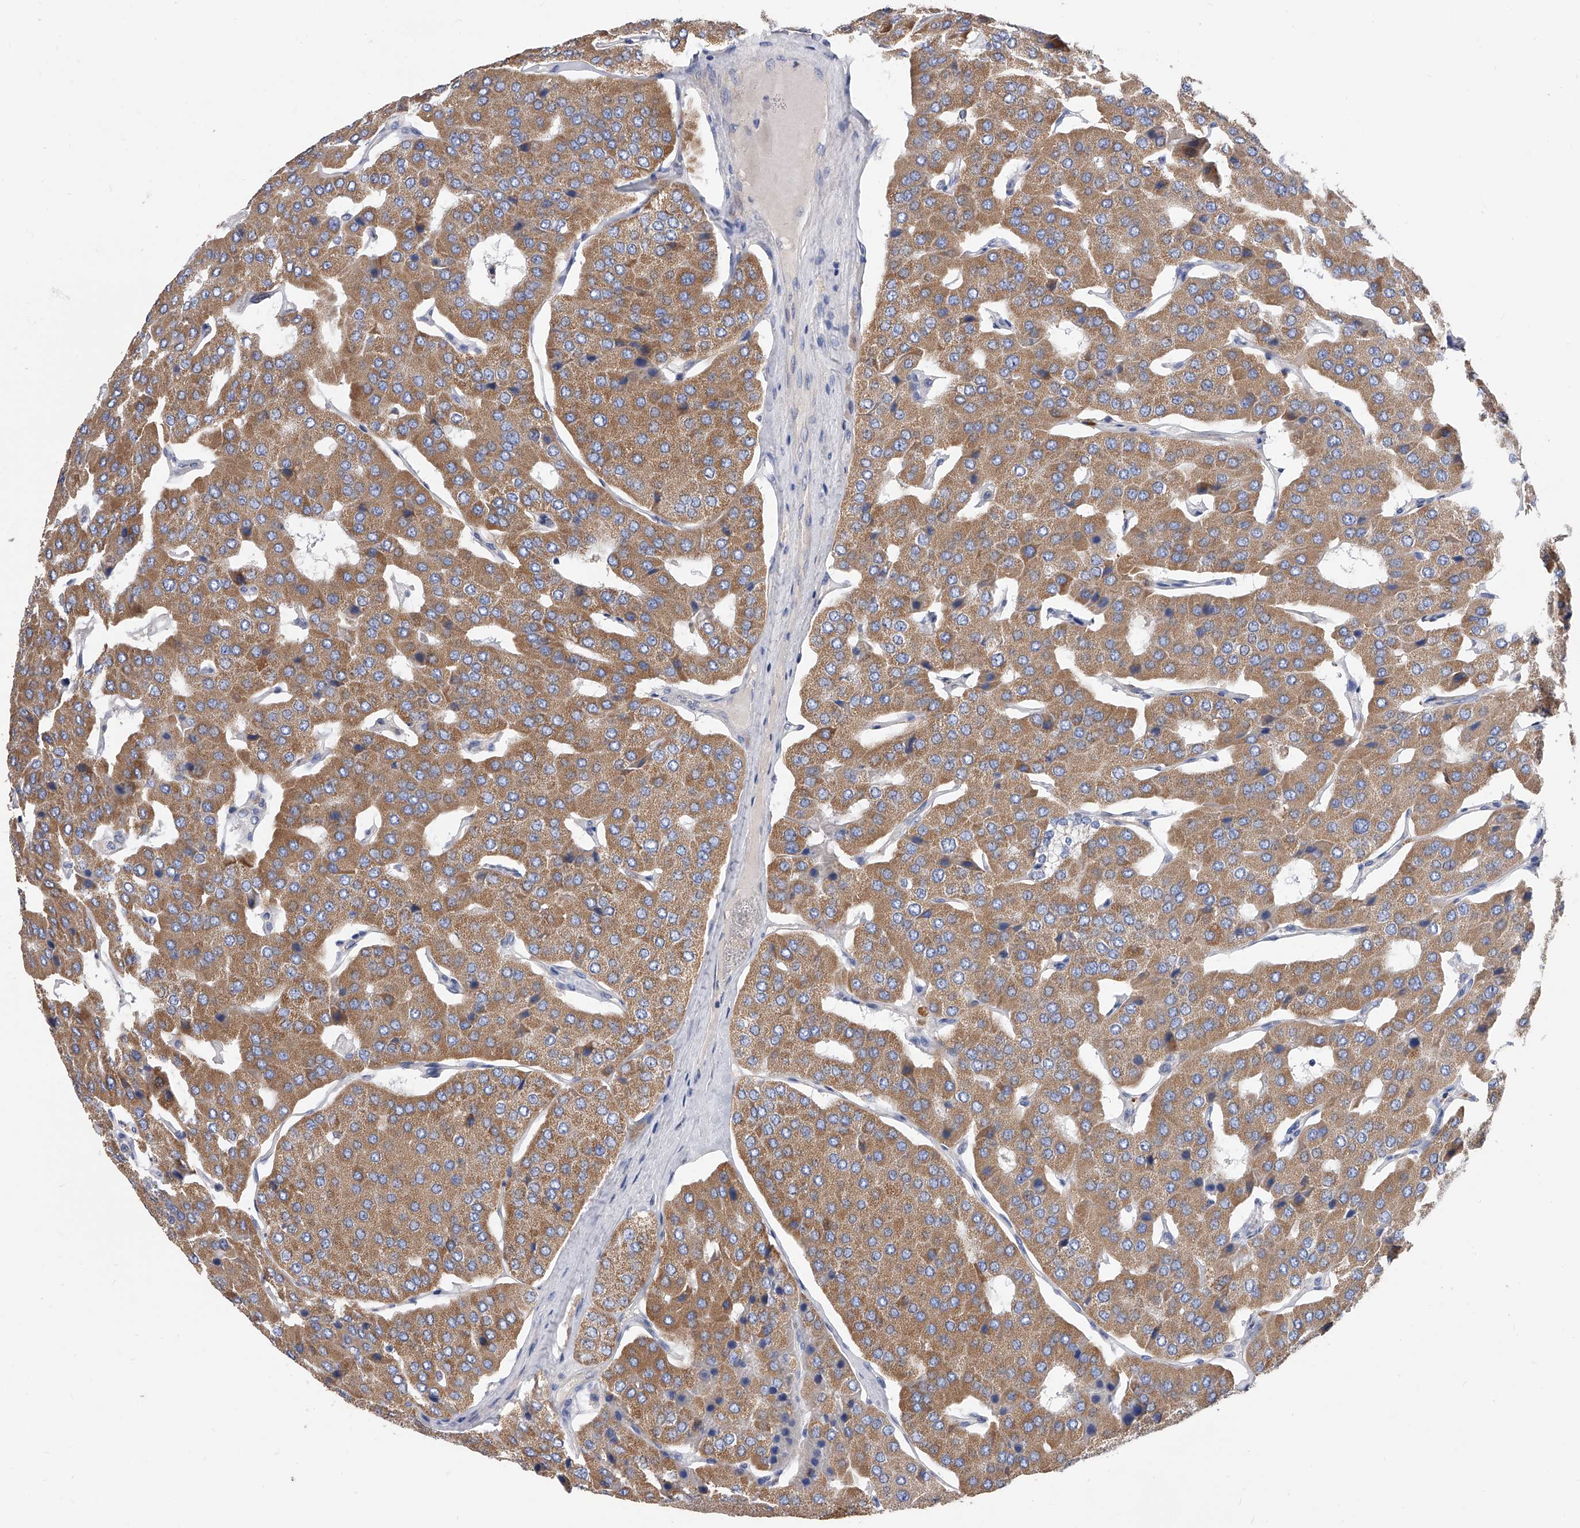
{"staining": {"intensity": "moderate", "quantity": ">75%", "location": "cytoplasmic/membranous"}, "tissue": "parathyroid gland", "cell_type": "Glandular cells", "image_type": "normal", "snomed": [{"axis": "morphology", "description": "Normal tissue, NOS"}, {"axis": "morphology", "description": "Adenoma, NOS"}, {"axis": "topography", "description": "Parathyroid gland"}], "caption": "Protein staining of benign parathyroid gland exhibits moderate cytoplasmic/membranous staining in about >75% of glandular cells. The protein is stained brown, and the nuclei are stained in blue (DAB IHC with brightfield microscopy, high magnification).", "gene": "PDSS2", "patient": {"sex": "female", "age": 86}}